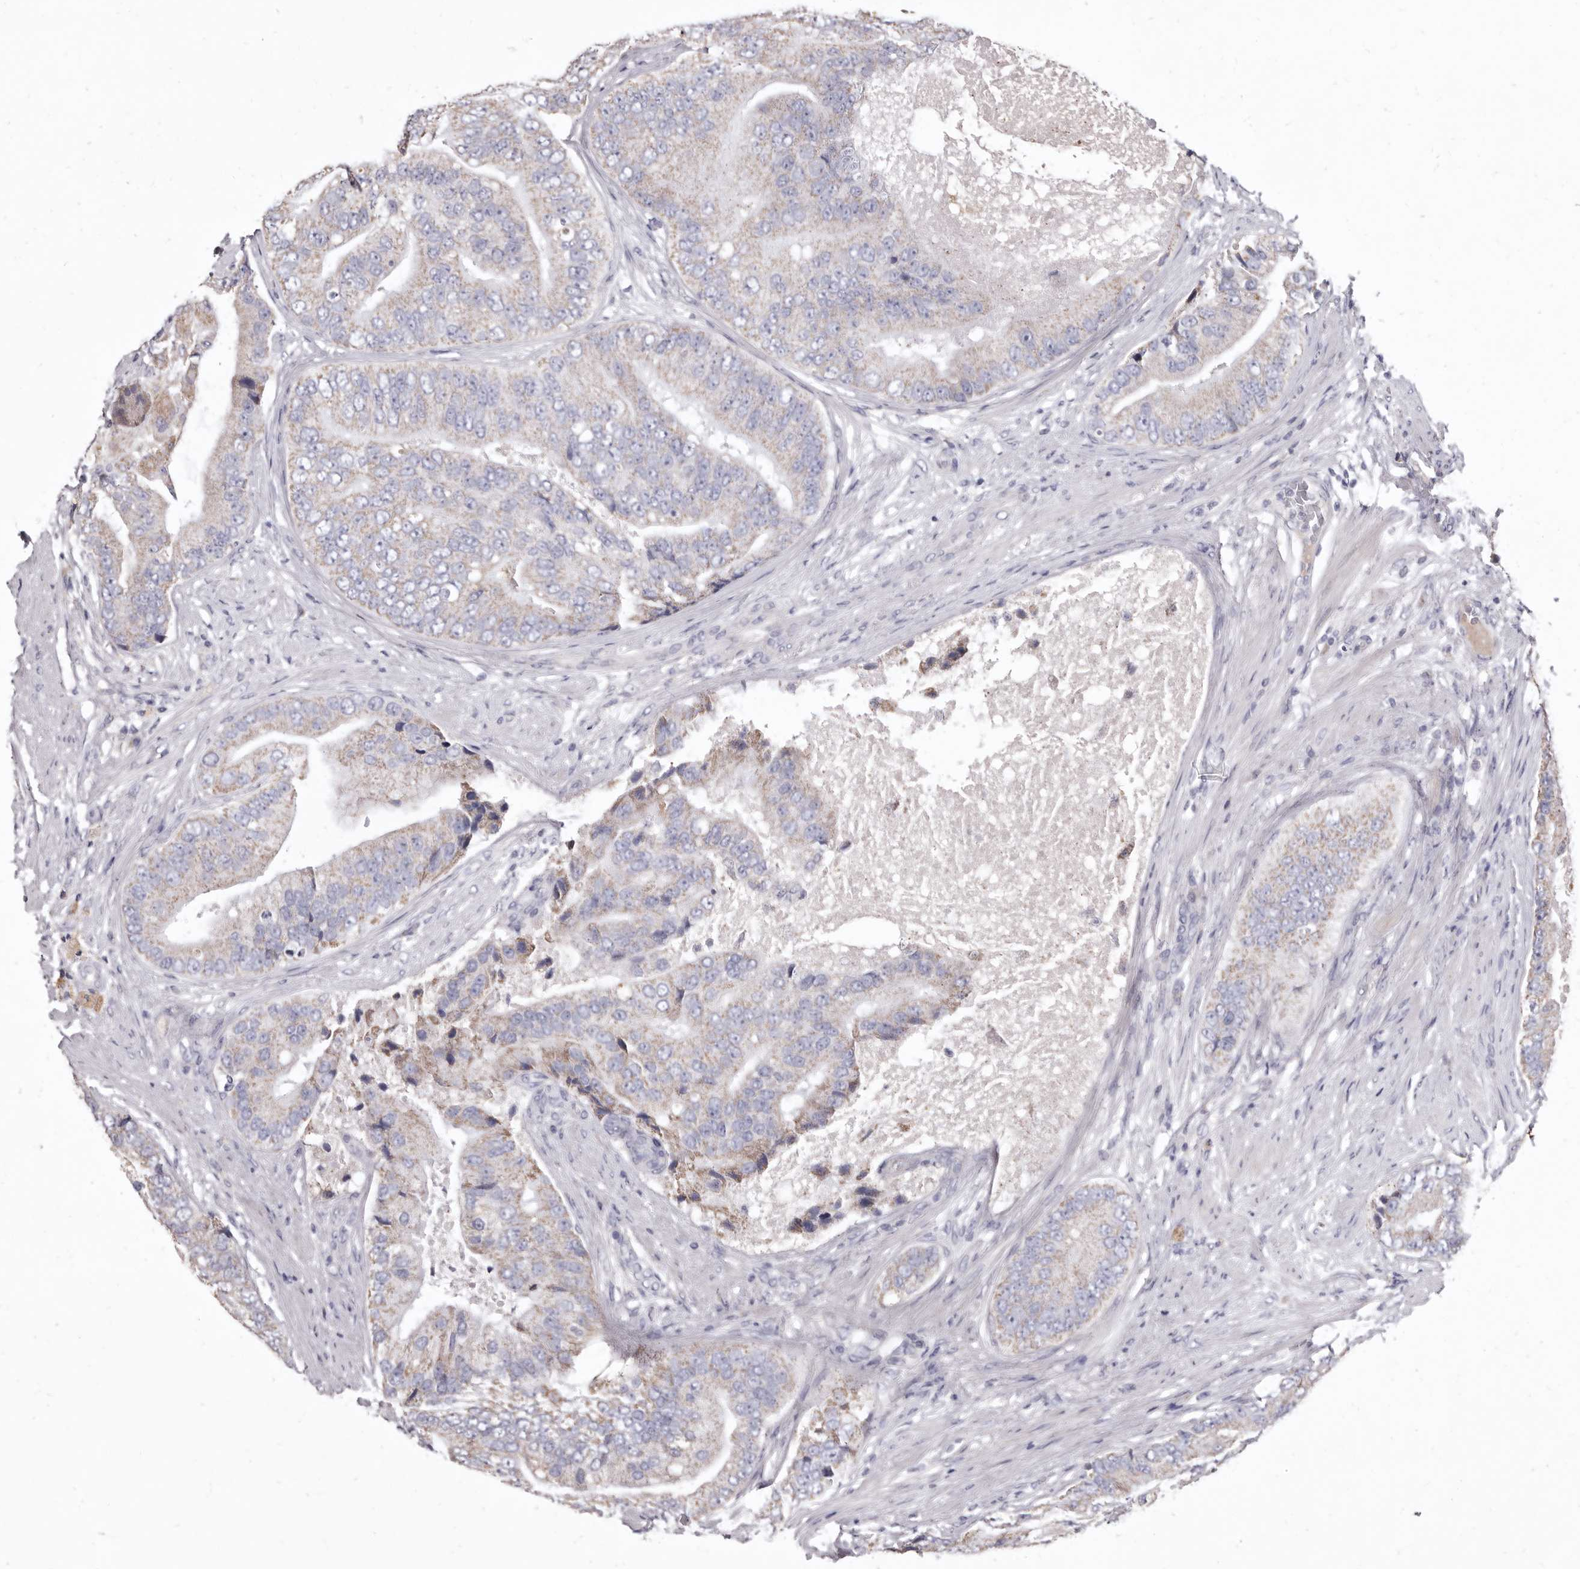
{"staining": {"intensity": "weak", "quantity": ">75%", "location": "cytoplasmic/membranous"}, "tissue": "prostate cancer", "cell_type": "Tumor cells", "image_type": "cancer", "snomed": [{"axis": "morphology", "description": "Adenocarcinoma, High grade"}, {"axis": "topography", "description": "Prostate"}], "caption": "Prostate cancer tissue shows weak cytoplasmic/membranous positivity in approximately >75% of tumor cells", "gene": "CYP2E1", "patient": {"sex": "male", "age": 70}}